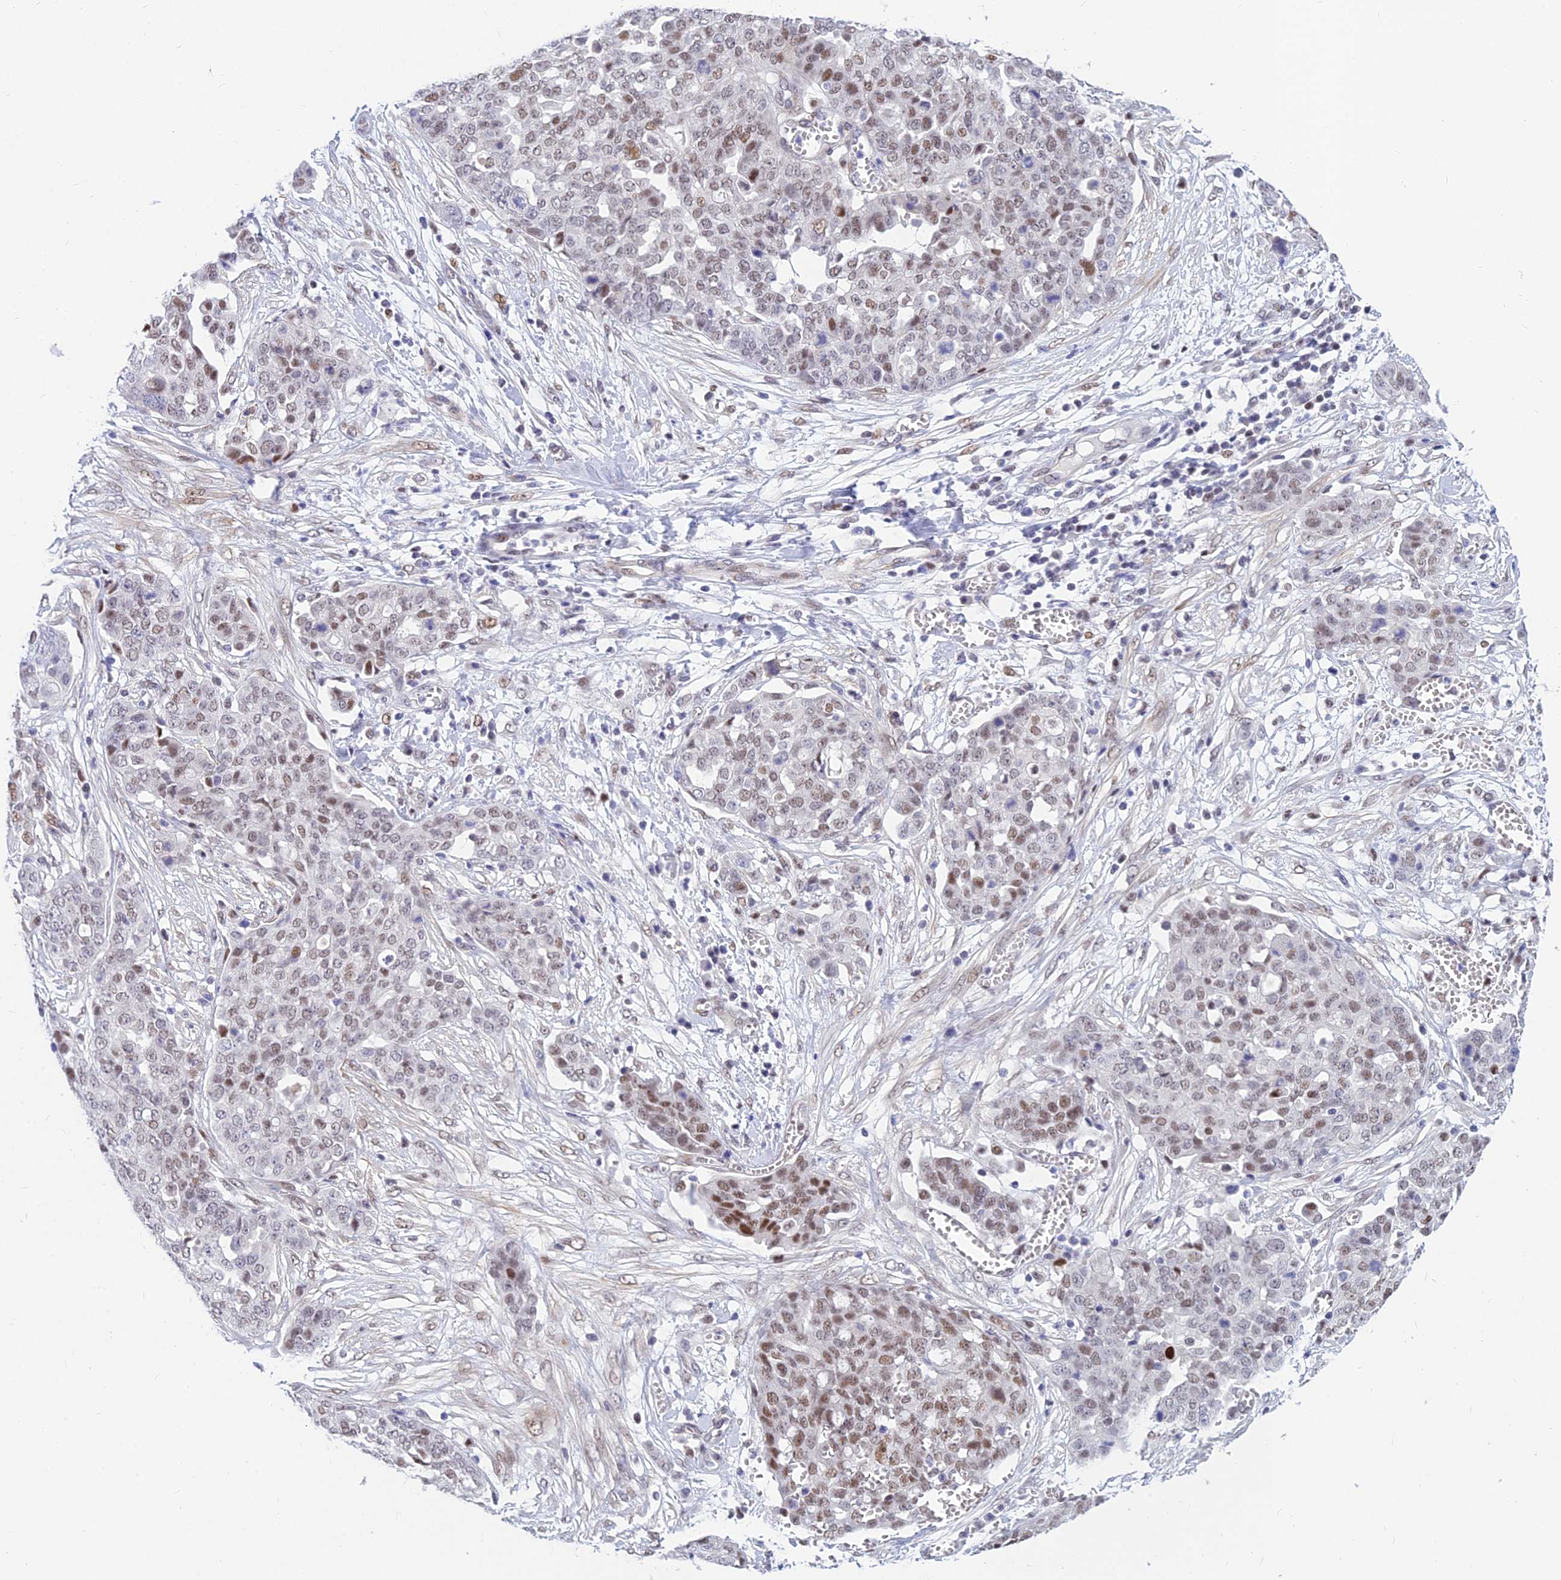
{"staining": {"intensity": "moderate", "quantity": "25%-75%", "location": "nuclear"}, "tissue": "ovarian cancer", "cell_type": "Tumor cells", "image_type": "cancer", "snomed": [{"axis": "morphology", "description": "Cystadenocarcinoma, serous, NOS"}, {"axis": "topography", "description": "Soft tissue"}, {"axis": "topography", "description": "Ovary"}], "caption": "A micrograph of human serous cystadenocarcinoma (ovarian) stained for a protein reveals moderate nuclear brown staining in tumor cells.", "gene": "CLK4", "patient": {"sex": "female", "age": 57}}